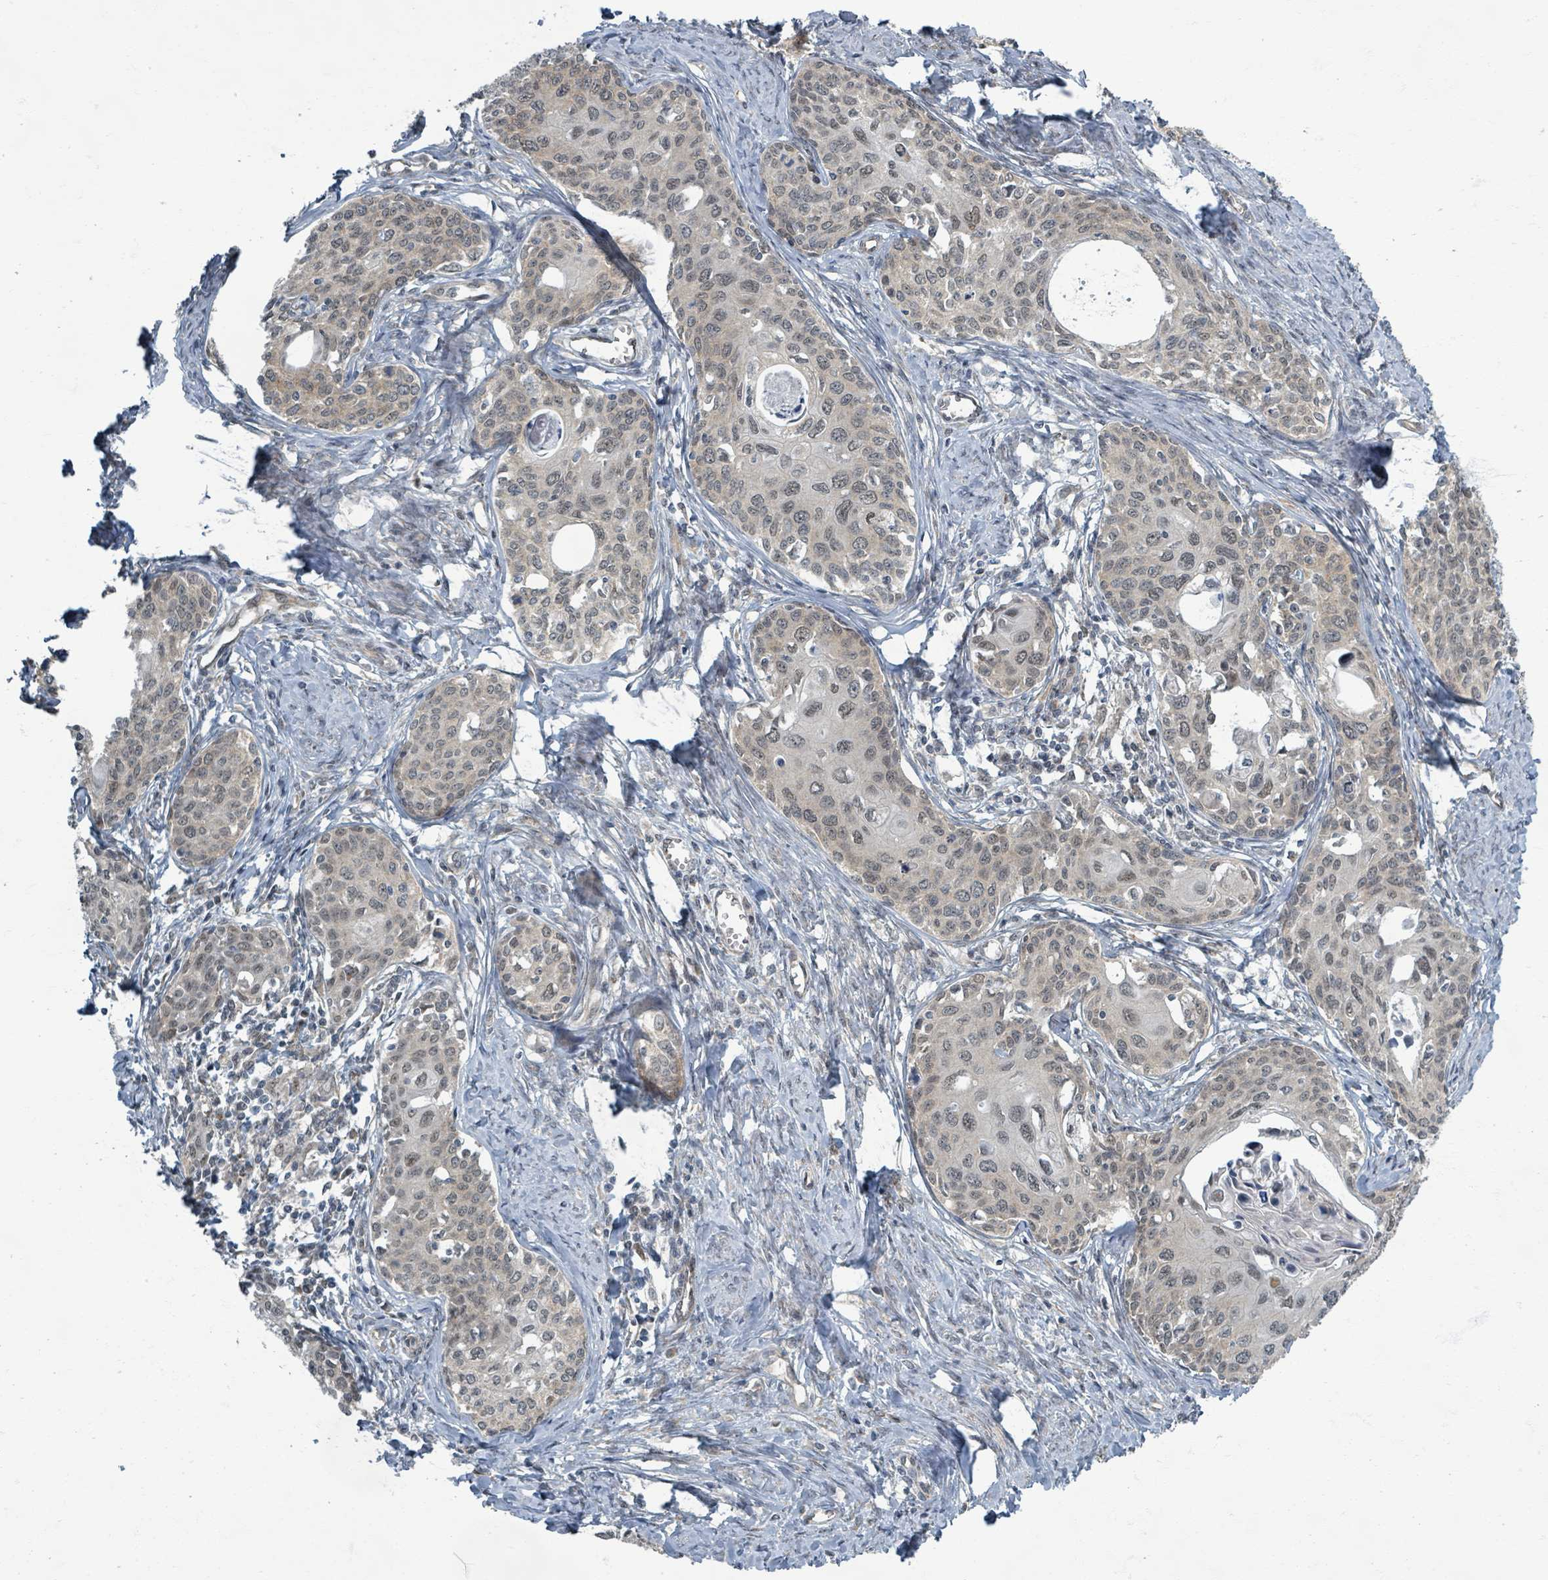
{"staining": {"intensity": "weak", "quantity": ">75%", "location": "cytoplasmic/membranous,nuclear"}, "tissue": "cervical cancer", "cell_type": "Tumor cells", "image_type": "cancer", "snomed": [{"axis": "morphology", "description": "Squamous cell carcinoma, NOS"}, {"axis": "morphology", "description": "Adenocarcinoma, NOS"}, {"axis": "topography", "description": "Cervix"}], "caption": "The photomicrograph demonstrates immunohistochemical staining of cervical cancer (squamous cell carcinoma). There is weak cytoplasmic/membranous and nuclear staining is seen in about >75% of tumor cells.", "gene": "INTS15", "patient": {"sex": "female", "age": 52}}